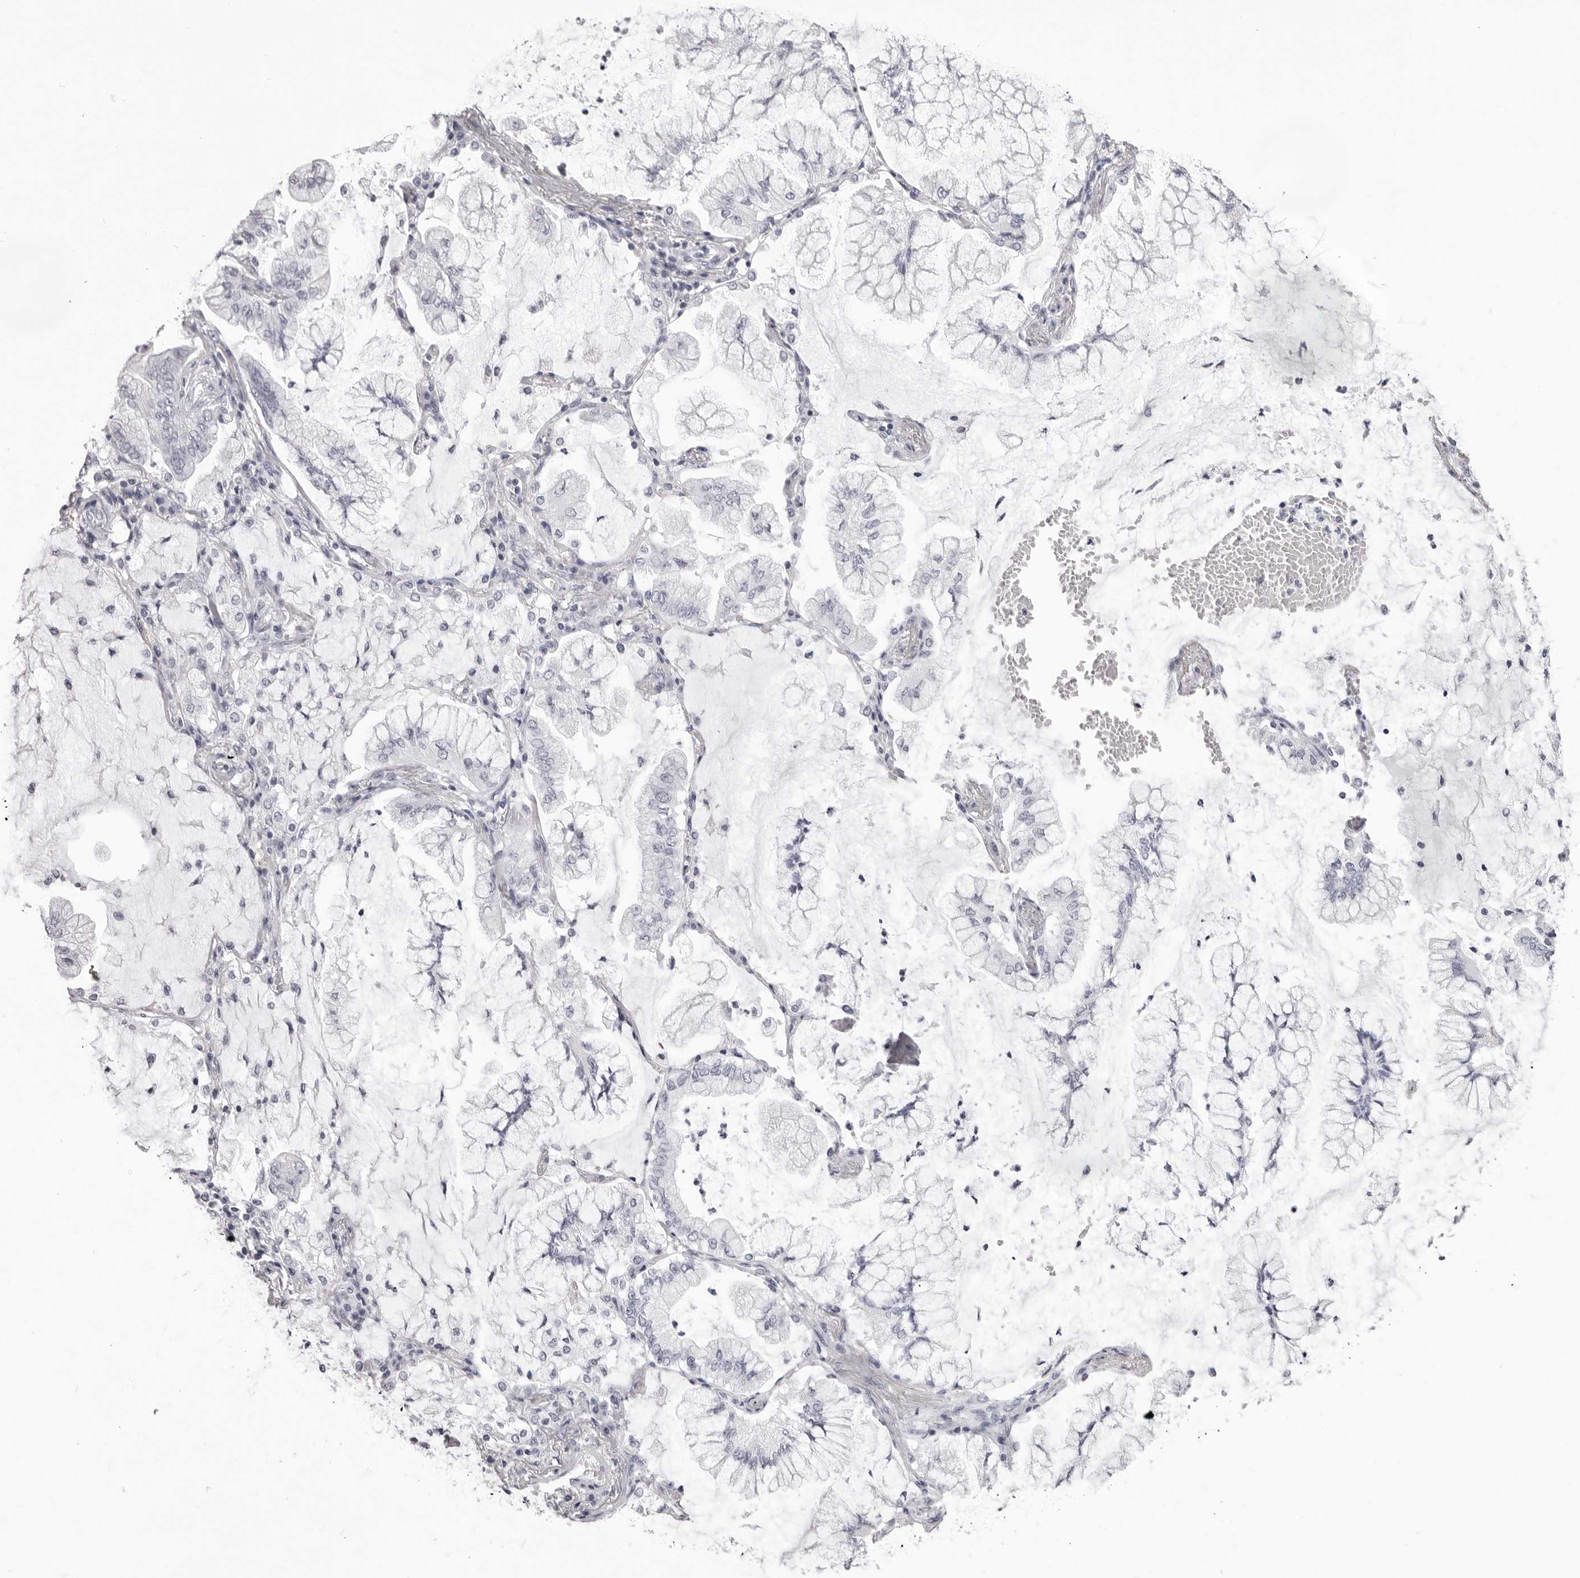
{"staining": {"intensity": "negative", "quantity": "none", "location": "none"}, "tissue": "lung cancer", "cell_type": "Tumor cells", "image_type": "cancer", "snomed": [{"axis": "morphology", "description": "Adenocarcinoma, NOS"}, {"axis": "topography", "description": "Lung"}], "caption": "Immunohistochemistry (IHC) photomicrograph of neoplastic tissue: lung cancer stained with DAB exhibits no significant protein staining in tumor cells. (Immunohistochemistry, brightfield microscopy, high magnification).", "gene": "CST1", "patient": {"sex": "female", "age": 70}}